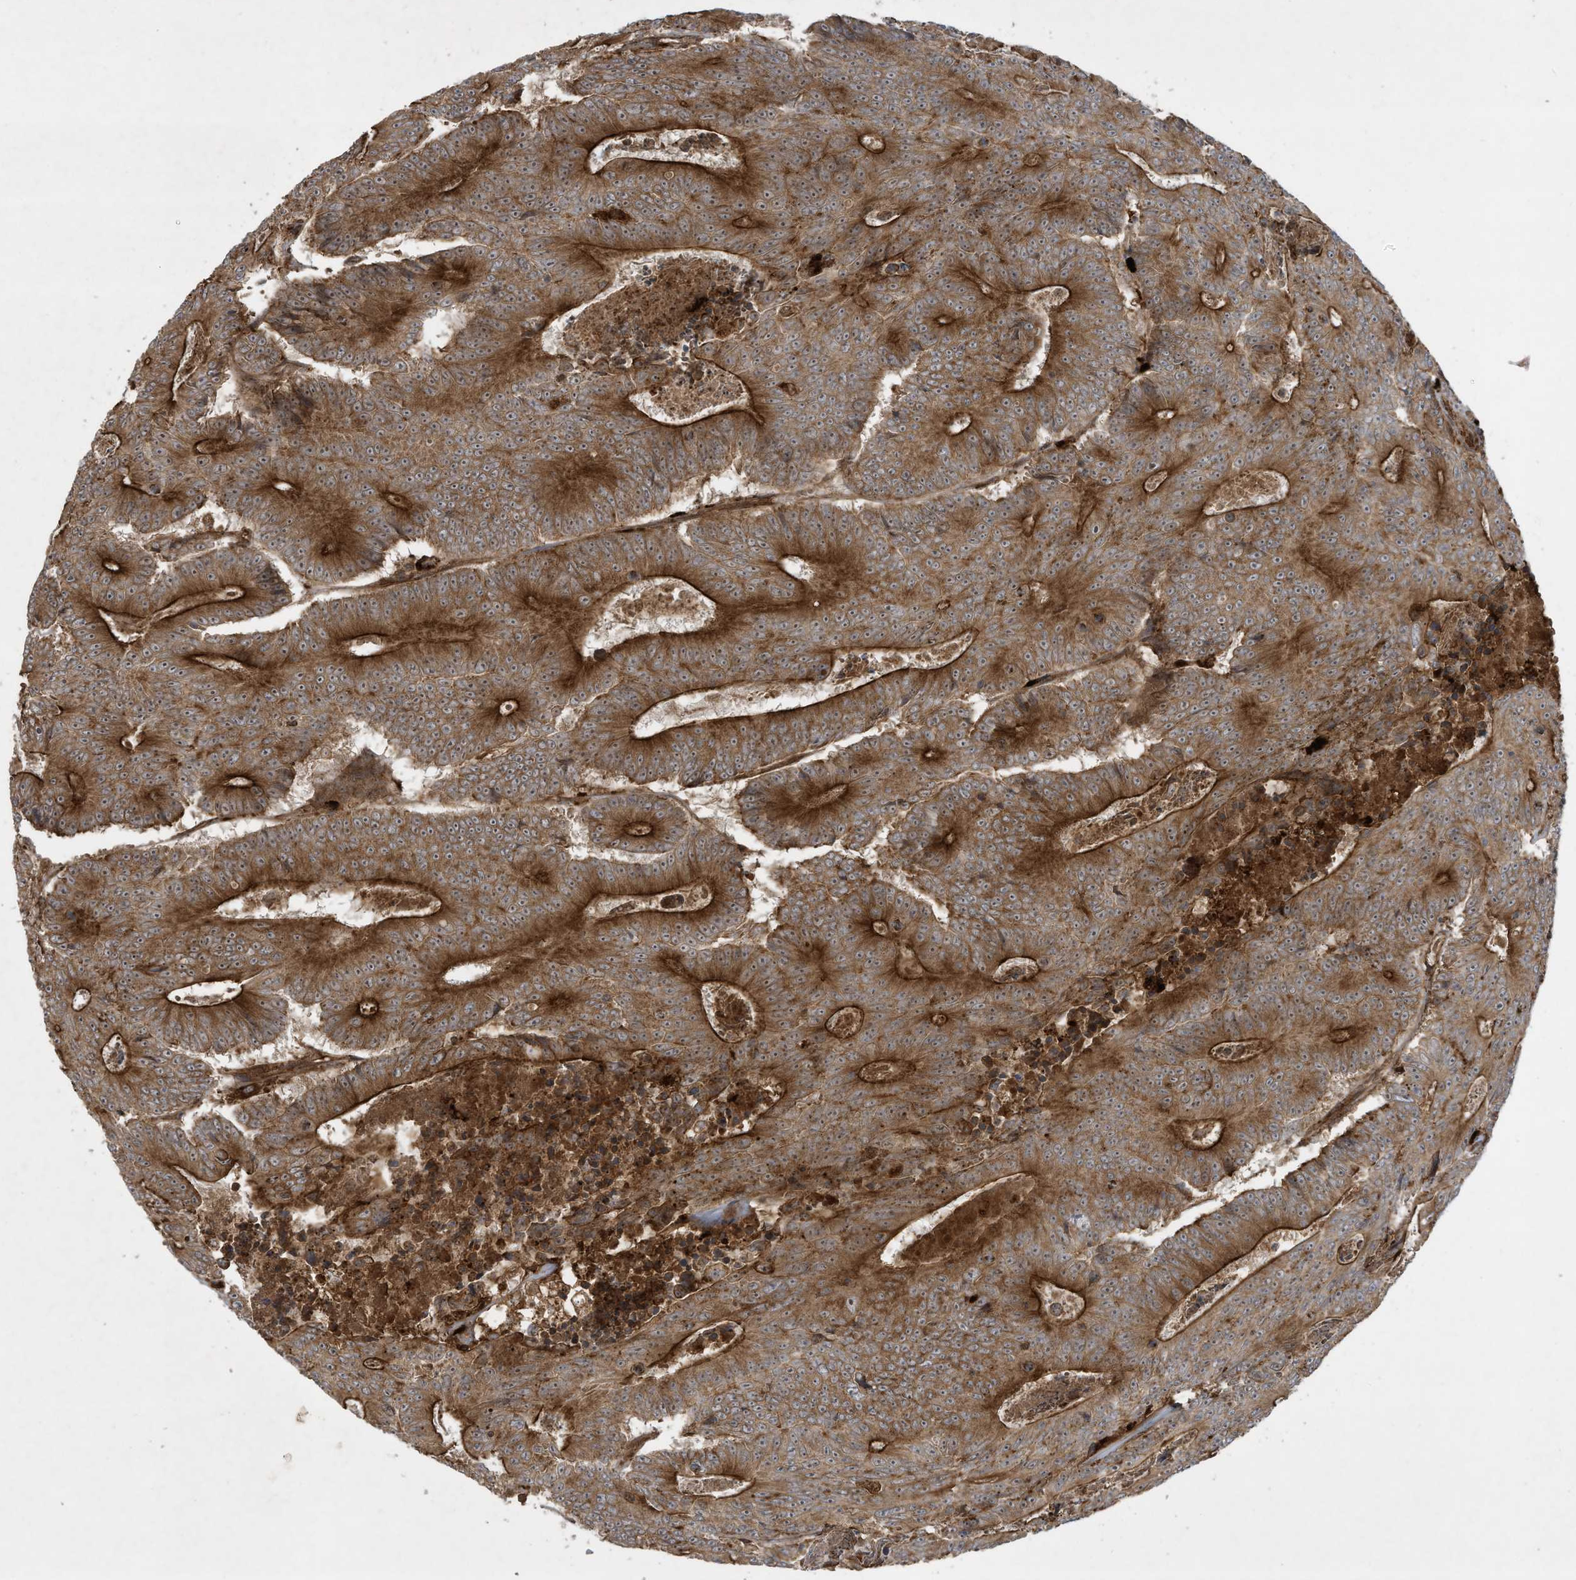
{"staining": {"intensity": "strong", "quantity": ">75%", "location": "cytoplasmic/membranous"}, "tissue": "colorectal cancer", "cell_type": "Tumor cells", "image_type": "cancer", "snomed": [{"axis": "morphology", "description": "Adenocarcinoma, NOS"}, {"axis": "topography", "description": "Colon"}], "caption": "Tumor cells show high levels of strong cytoplasmic/membranous positivity in about >75% of cells in human colorectal cancer.", "gene": "DDIT4", "patient": {"sex": "male", "age": 83}}